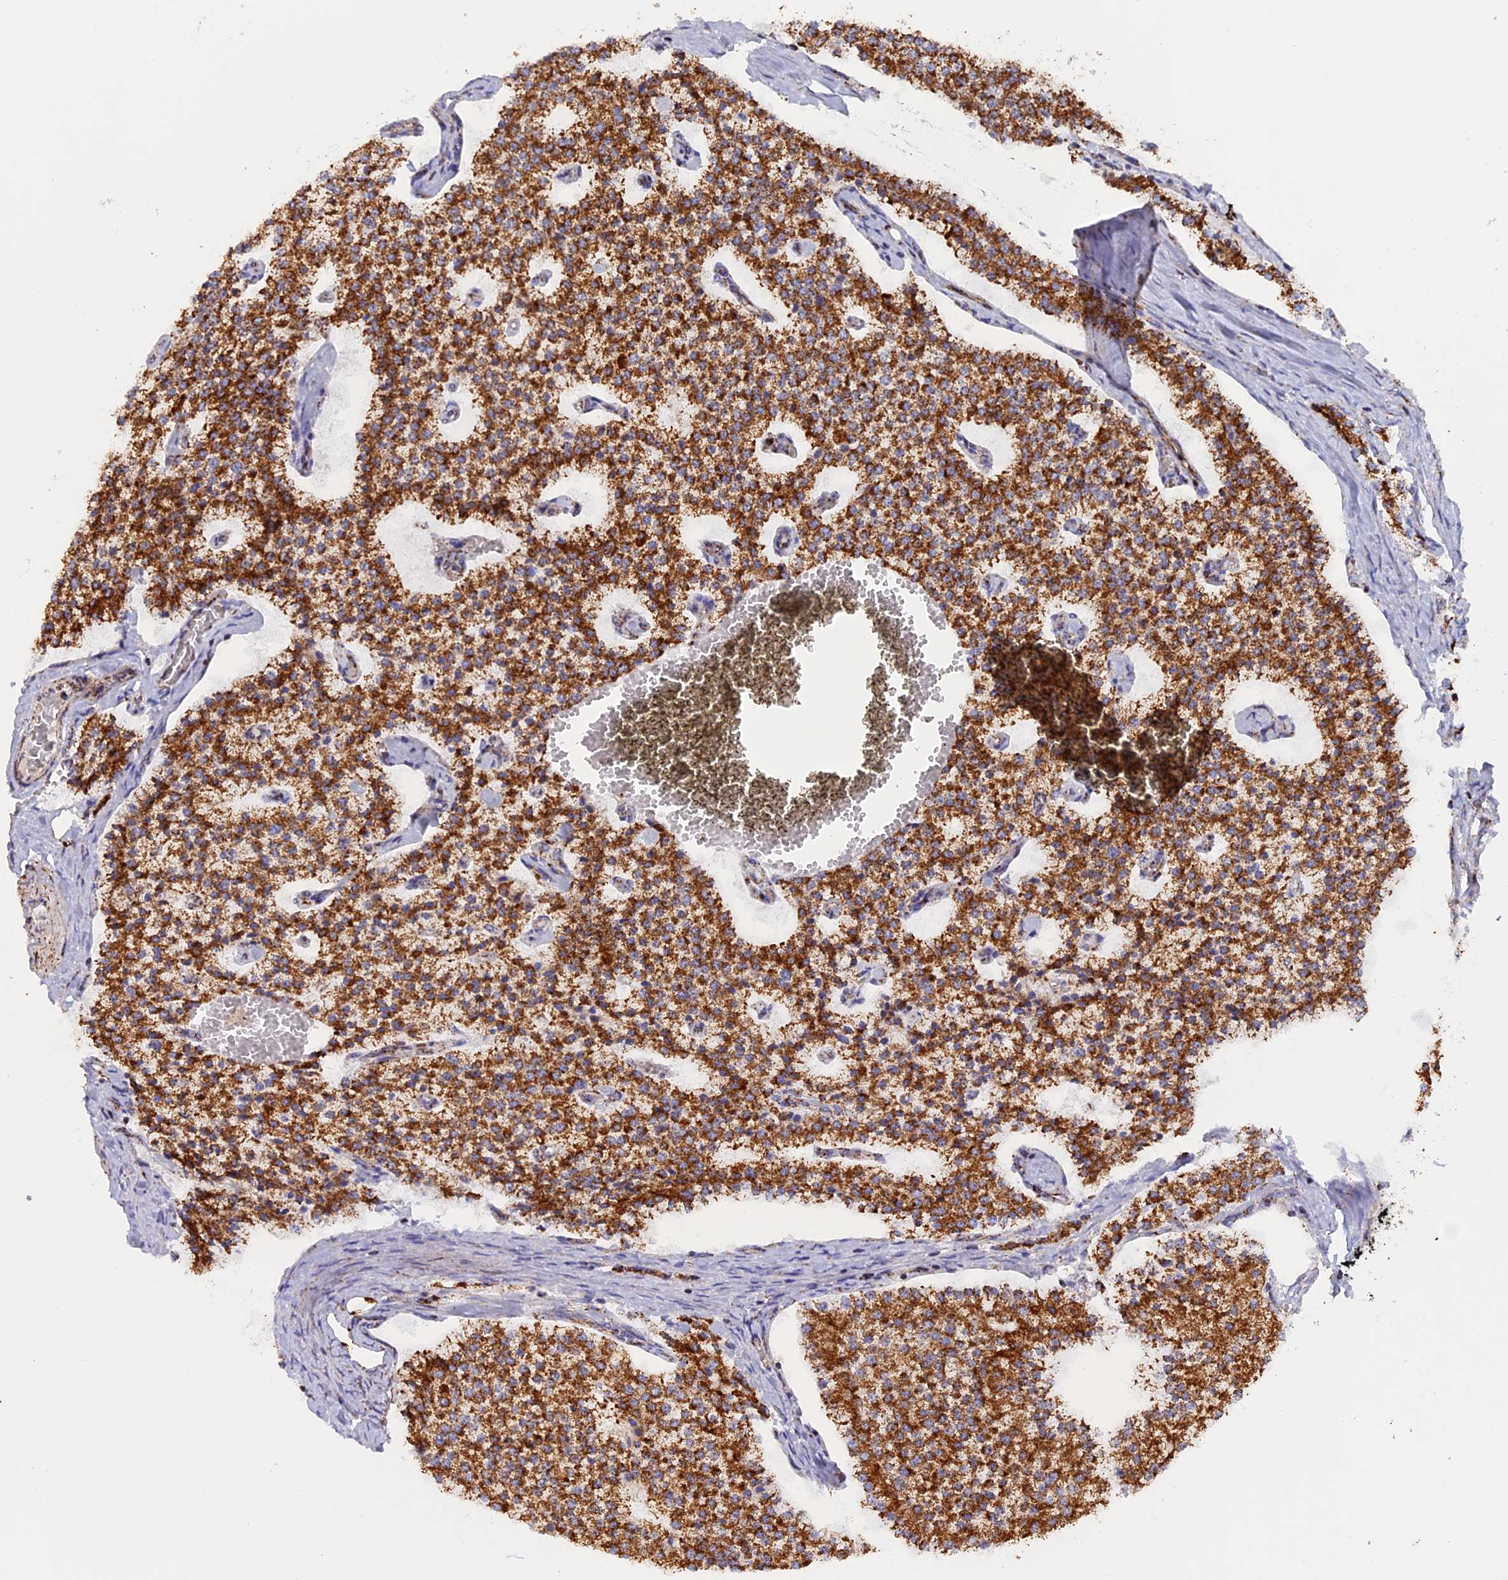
{"staining": {"intensity": "strong", "quantity": ">75%", "location": "cytoplasmic/membranous"}, "tissue": "carcinoid", "cell_type": "Tumor cells", "image_type": "cancer", "snomed": [{"axis": "morphology", "description": "Carcinoid, malignant, NOS"}, {"axis": "topography", "description": "Colon"}], "caption": "DAB immunohistochemical staining of human carcinoid shows strong cytoplasmic/membranous protein expression in about >75% of tumor cells.", "gene": "UQCRB", "patient": {"sex": "female", "age": 52}}